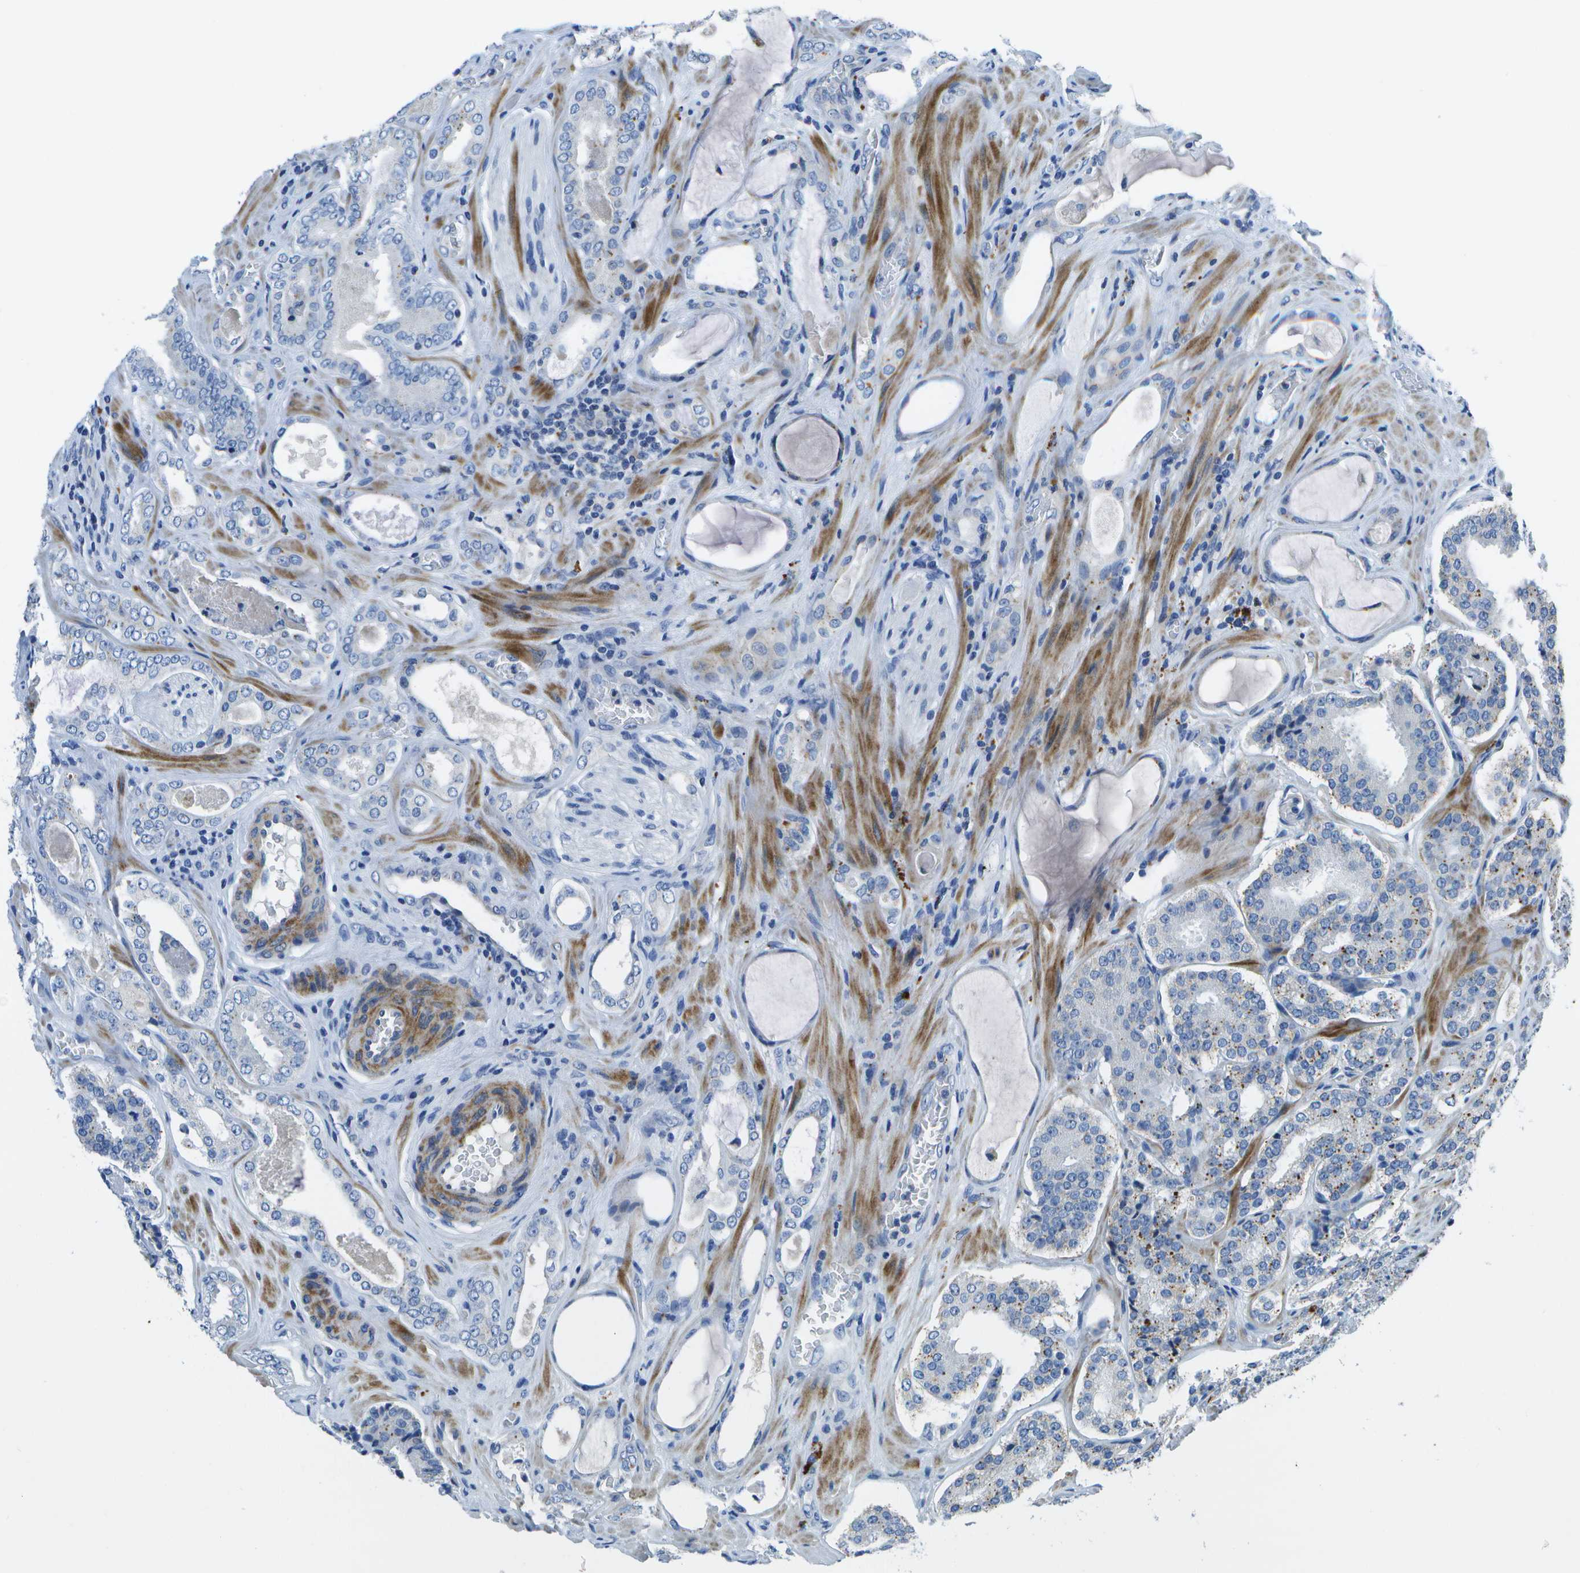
{"staining": {"intensity": "negative", "quantity": "none", "location": "none"}, "tissue": "prostate cancer", "cell_type": "Tumor cells", "image_type": "cancer", "snomed": [{"axis": "morphology", "description": "Adenocarcinoma, High grade"}, {"axis": "topography", "description": "Prostate"}], "caption": "Immunohistochemistry (IHC) histopathology image of adenocarcinoma (high-grade) (prostate) stained for a protein (brown), which reveals no expression in tumor cells. (DAB immunohistochemistry visualized using brightfield microscopy, high magnification).", "gene": "DCT", "patient": {"sex": "male", "age": 60}}